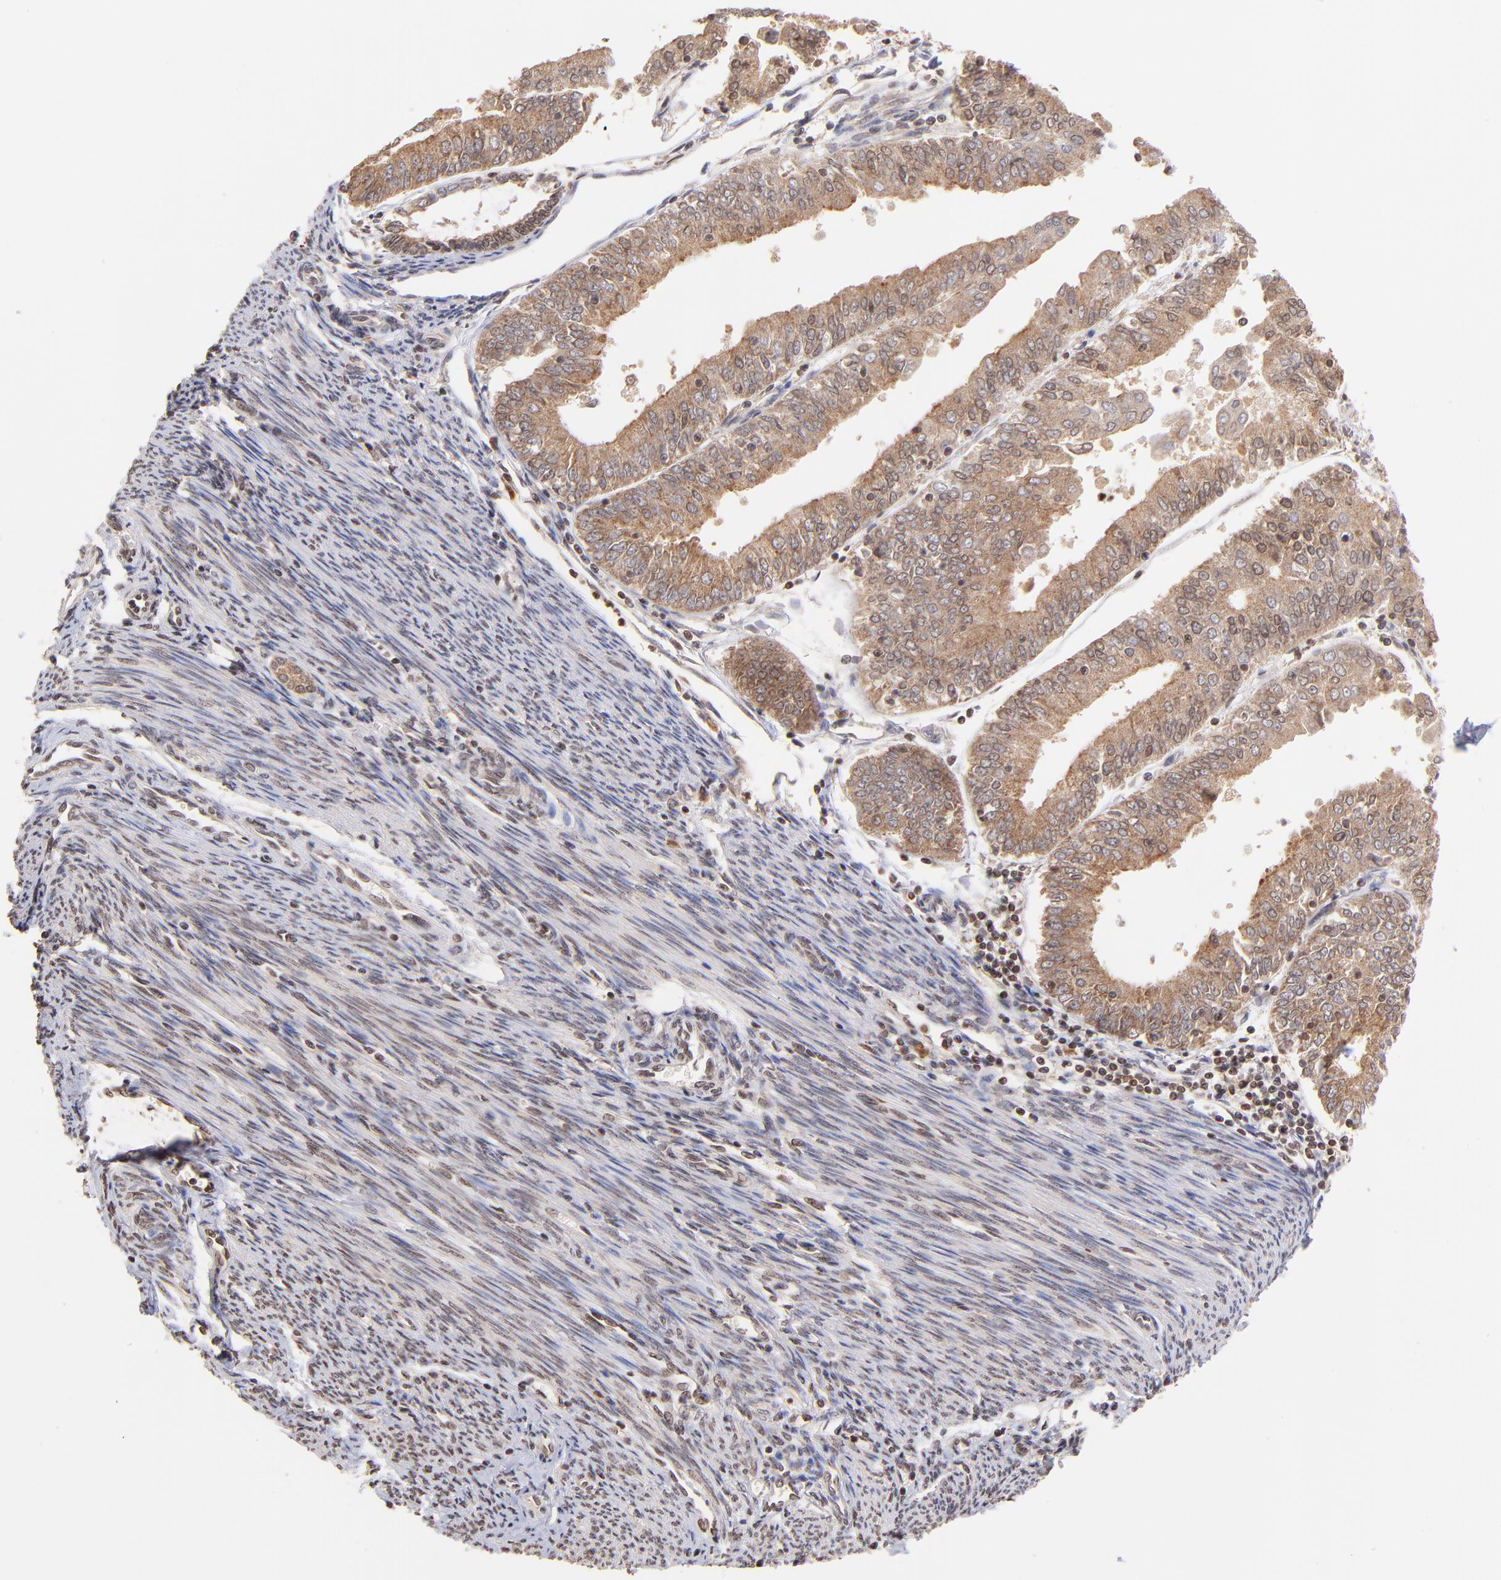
{"staining": {"intensity": "moderate", "quantity": ">75%", "location": "cytoplasmic/membranous,nuclear"}, "tissue": "endometrial cancer", "cell_type": "Tumor cells", "image_type": "cancer", "snomed": [{"axis": "morphology", "description": "Adenocarcinoma, NOS"}, {"axis": "topography", "description": "Endometrium"}], "caption": "High-magnification brightfield microscopy of endometrial cancer (adenocarcinoma) stained with DAB (3,3'-diaminobenzidine) (brown) and counterstained with hematoxylin (blue). tumor cells exhibit moderate cytoplasmic/membranous and nuclear positivity is present in approximately>75% of cells.", "gene": "WDR25", "patient": {"sex": "female", "age": 79}}